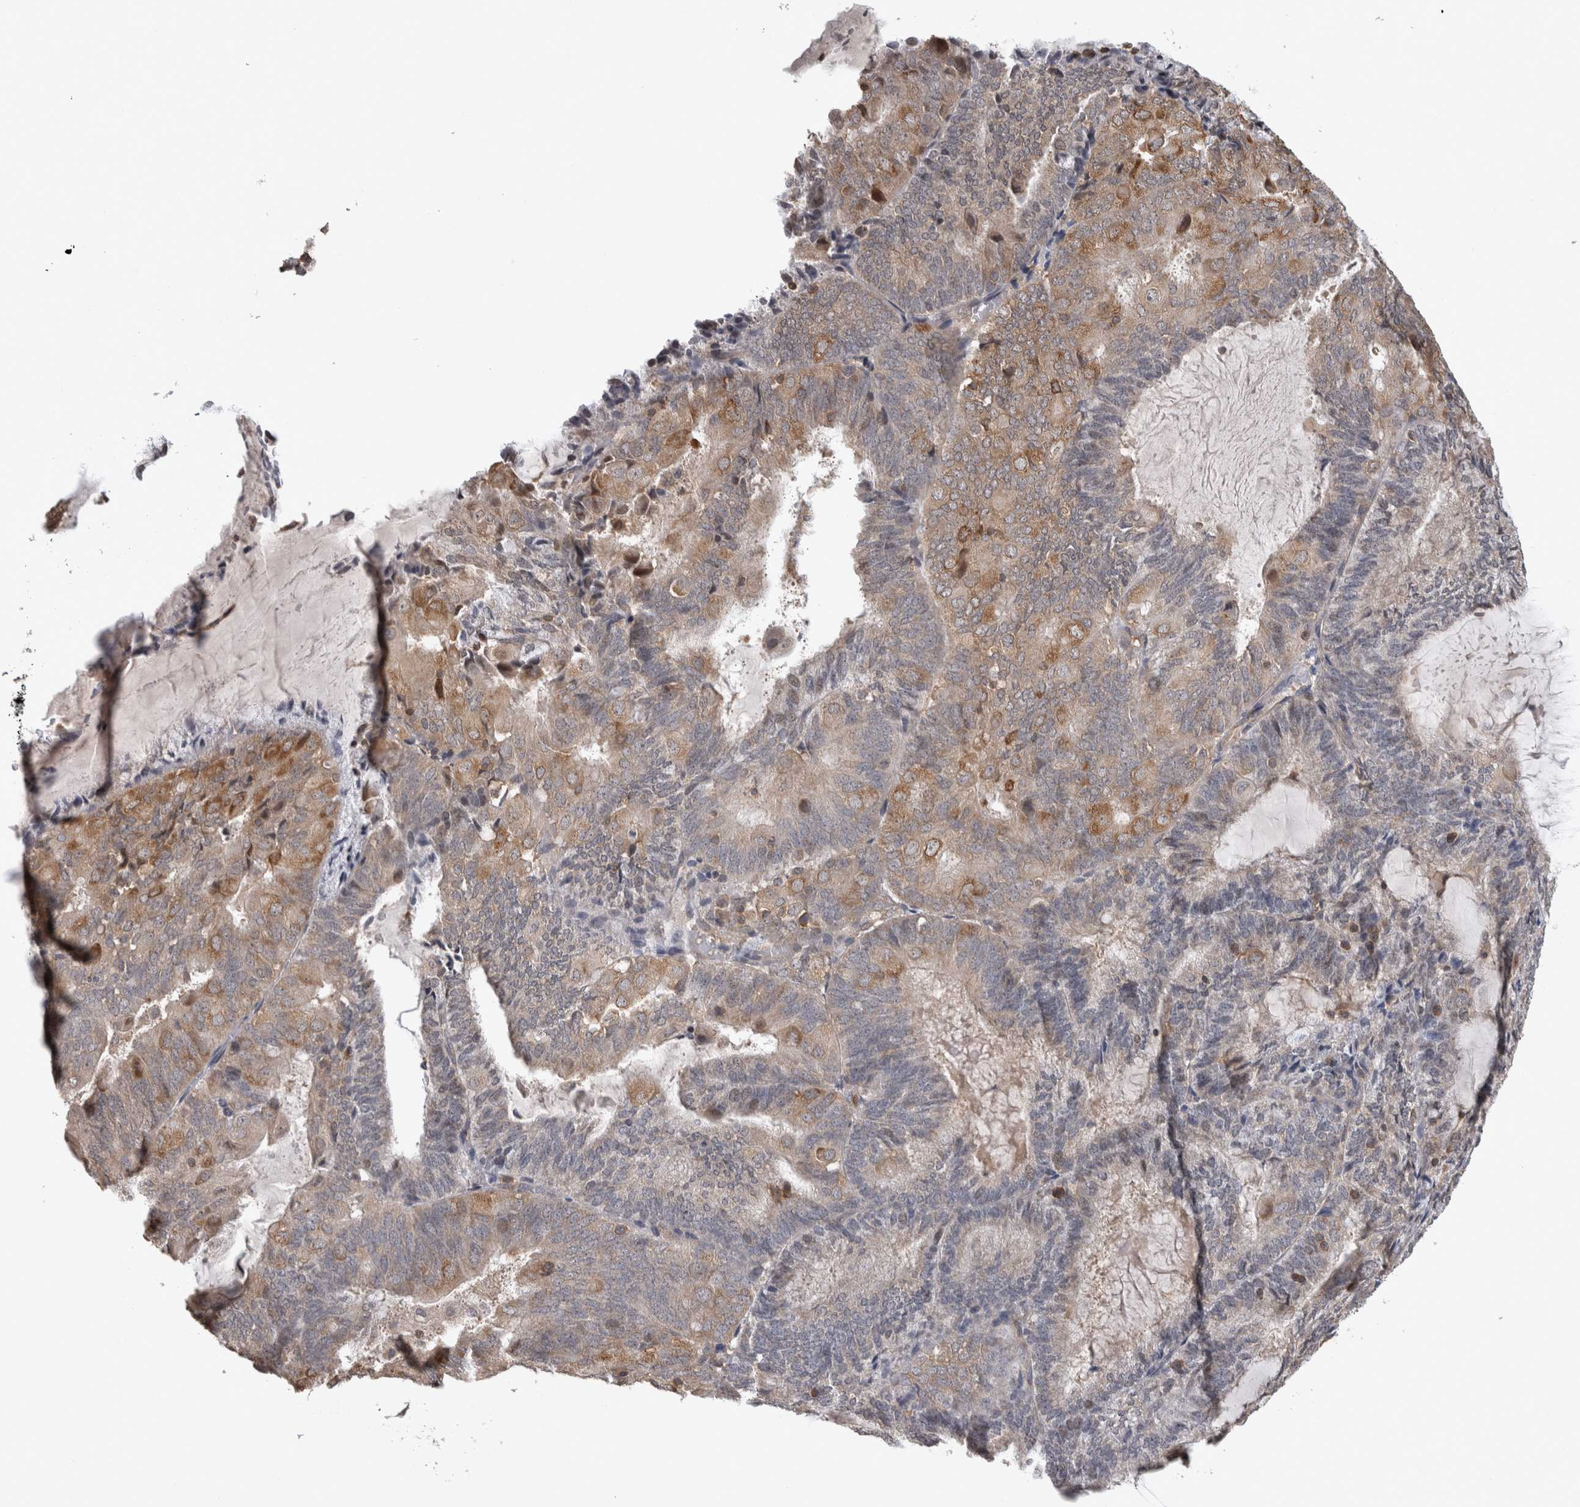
{"staining": {"intensity": "moderate", "quantity": "25%-75%", "location": "cytoplasmic/membranous"}, "tissue": "endometrial cancer", "cell_type": "Tumor cells", "image_type": "cancer", "snomed": [{"axis": "morphology", "description": "Adenocarcinoma, NOS"}, {"axis": "topography", "description": "Endometrium"}], "caption": "IHC micrograph of neoplastic tissue: endometrial cancer (adenocarcinoma) stained using IHC exhibits medium levels of moderate protein expression localized specifically in the cytoplasmic/membranous of tumor cells, appearing as a cytoplasmic/membranous brown color.", "gene": "ATXN2", "patient": {"sex": "female", "age": 81}}